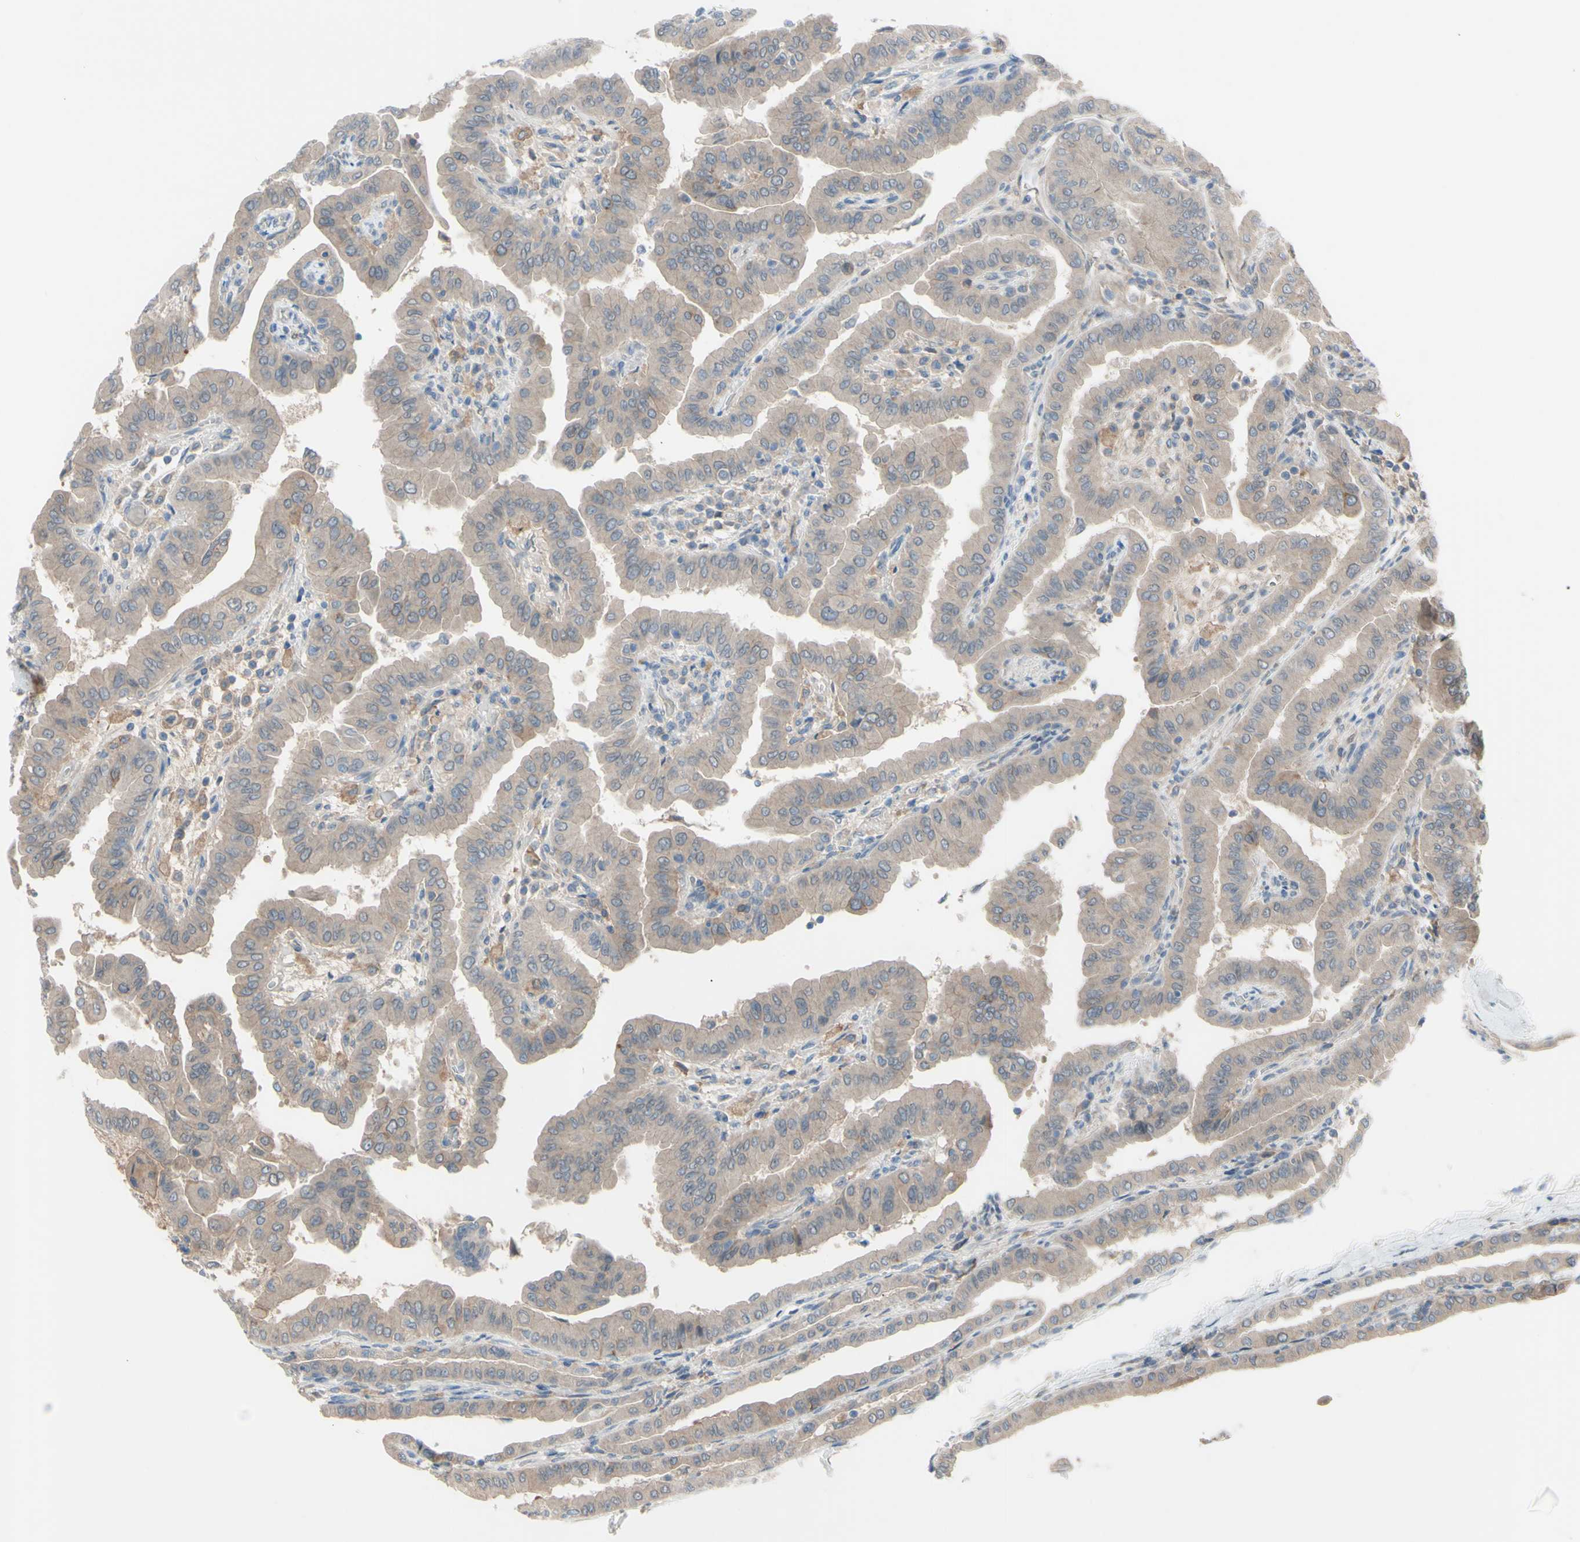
{"staining": {"intensity": "weak", "quantity": ">75%", "location": "cytoplasmic/membranous"}, "tissue": "thyroid cancer", "cell_type": "Tumor cells", "image_type": "cancer", "snomed": [{"axis": "morphology", "description": "Papillary adenocarcinoma, NOS"}, {"axis": "topography", "description": "Thyroid gland"}], "caption": "Thyroid papillary adenocarcinoma stained for a protein displays weak cytoplasmic/membranous positivity in tumor cells.", "gene": "AFP", "patient": {"sex": "male", "age": 33}}